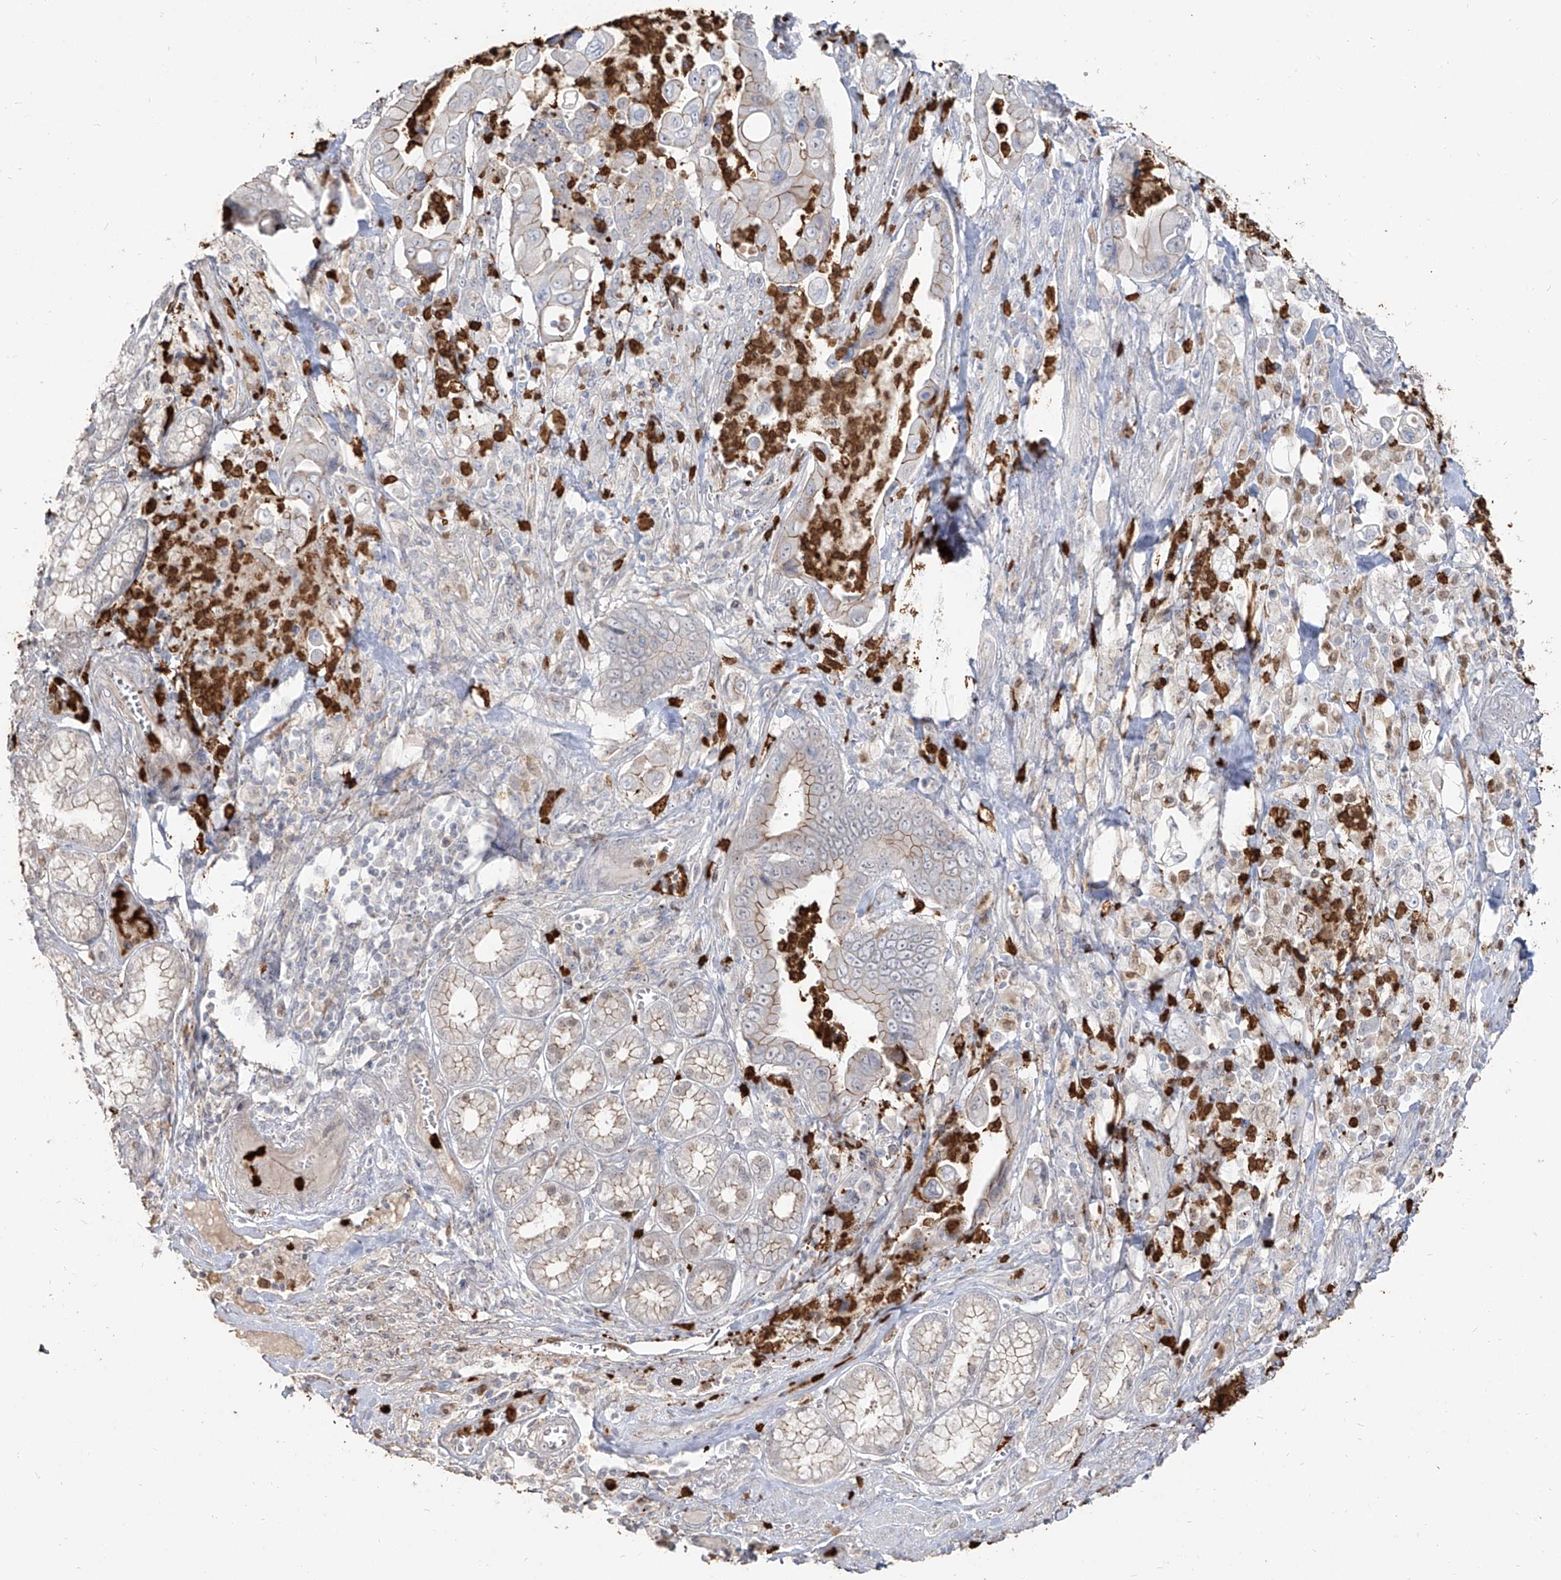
{"staining": {"intensity": "moderate", "quantity": "25%-75%", "location": "cytoplasmic/membranous"}, "tissue": "pancreatic cancer", "cell_type": "Tumor cells", "image_type": "cancer", "snomed": [{"axis": "morphology", "description": "Adenocarcinoma, NOS"}, {"axis": "topography", "description": "Pancreas"}], "caption": "A micrograph of human pancreatic adenocarcinoma stained for a protein demonstrates moderate cytoplasmic/membranous brown staining in tumor cells.", "gene": "ZNF227", "patient": {"sex": "male", "age": 78}}